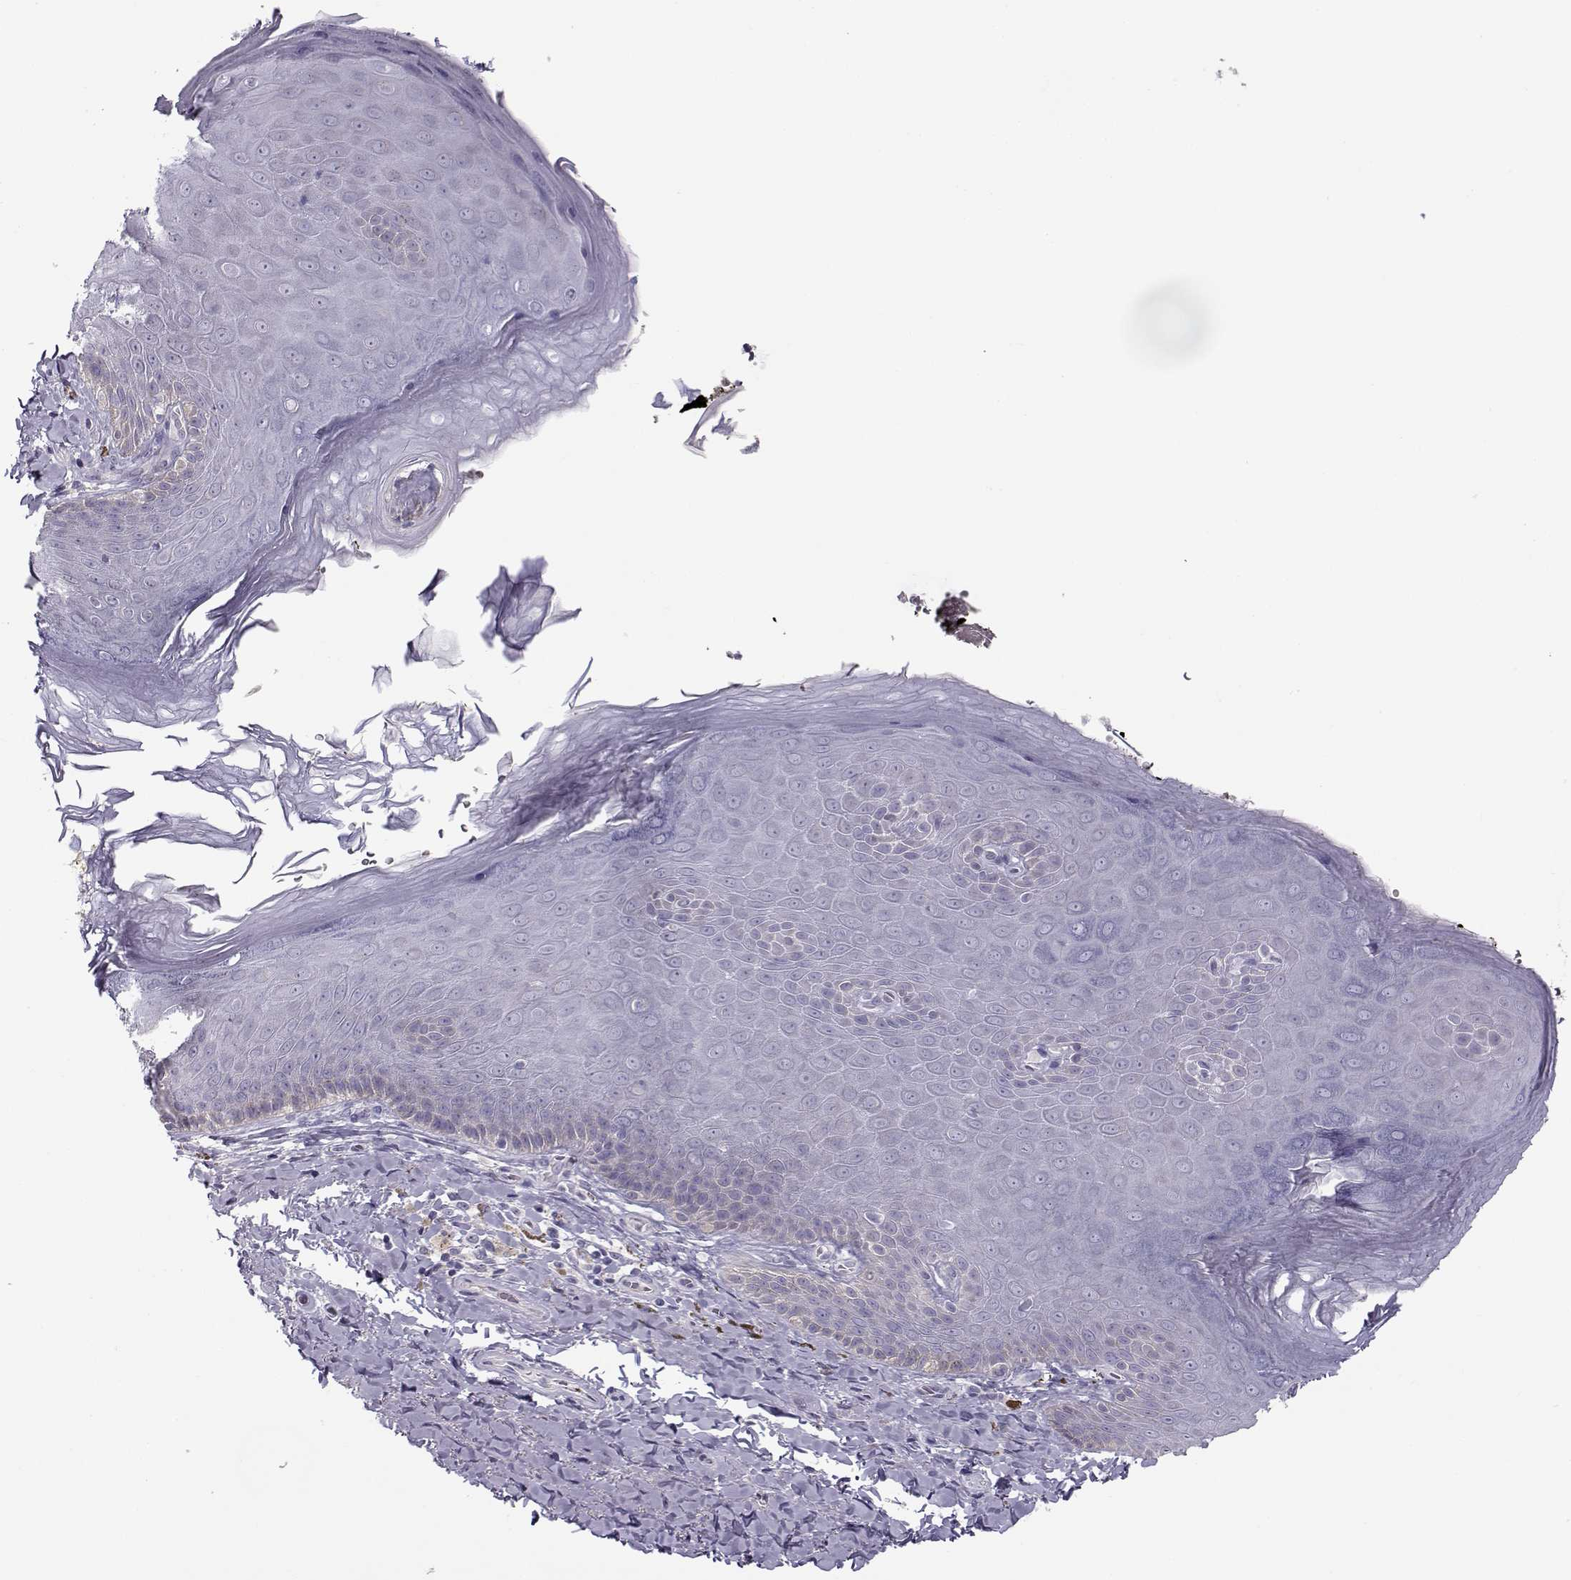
{"staining": {"intensity": "negative", "quantity": "none", "location": "none"}, "tissue": "skin", "cell_type": "Epidermal cells", "image_type": "normal", "snomed": [{"axis": "morphology", "description": "Normal tissue, NOS"}, {"axis": "topography", "description": "Anal"}], "caption": "Skin stained for a protein using immunohistochemistry (IHC) reveals no staining epidermal cells.", "gene": "KLF17", "patient": {"sex": "male", "age": 53}}